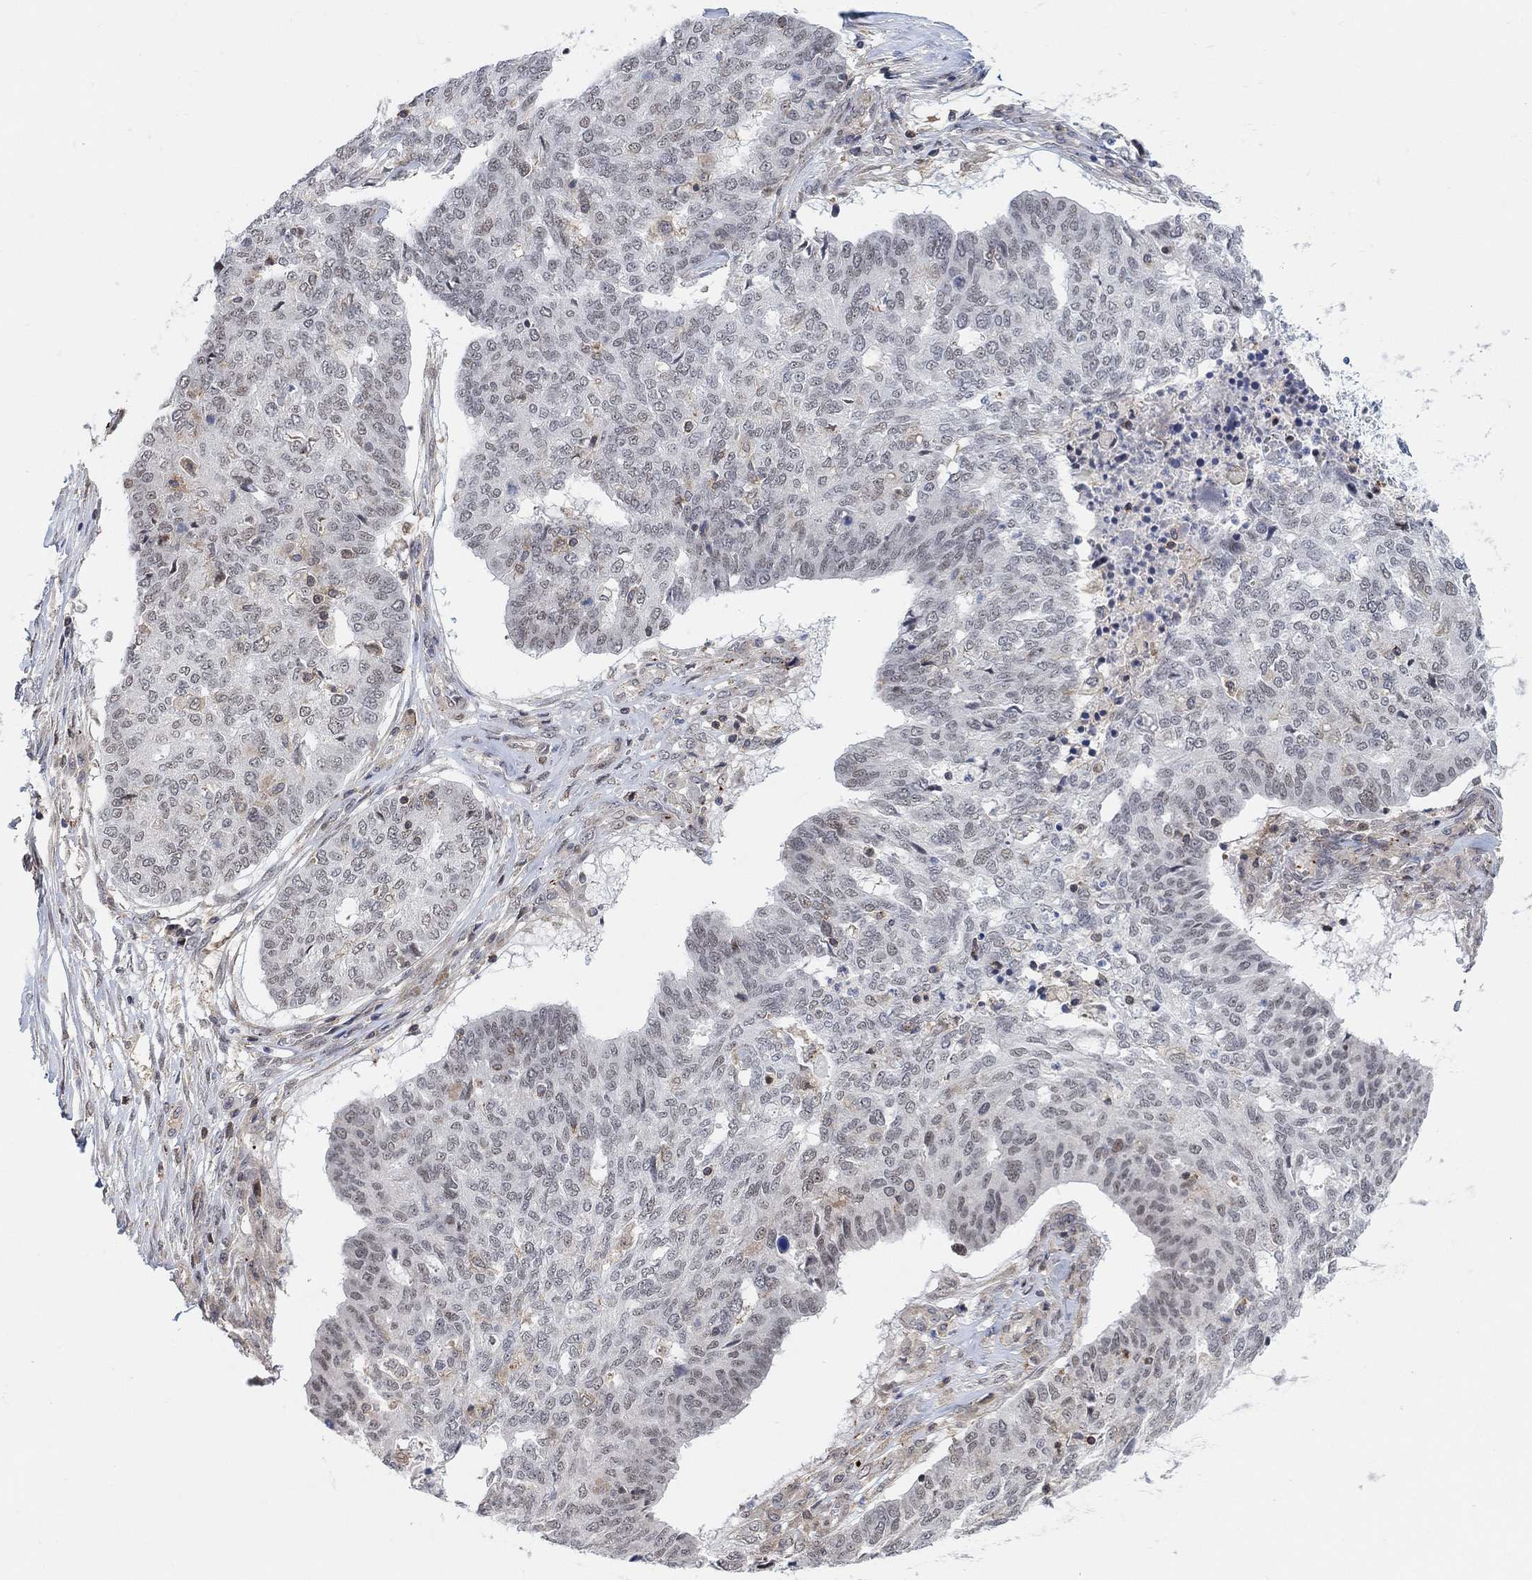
{"staining": {"intensity": "weak", "quantity": "<25%", "location": "cytoplasmic/membranous,nuclear"}, "tissue": "ovarian cancer", "cell_type": "Tumor cells", "image_type": "cancer", "snomed": [{"axis": "morphology", "description": "Cystadenocarcinoma, serous, NOS"}, {"axis": "topography", "description": "Ovary"}], "caption": "Tumor cells are negative for brown protein staining in ovarian cancer (serous cystadenocarcinoma).", "gene": "PWWP2B", "patient": {"sex": "female", "age": 67}}